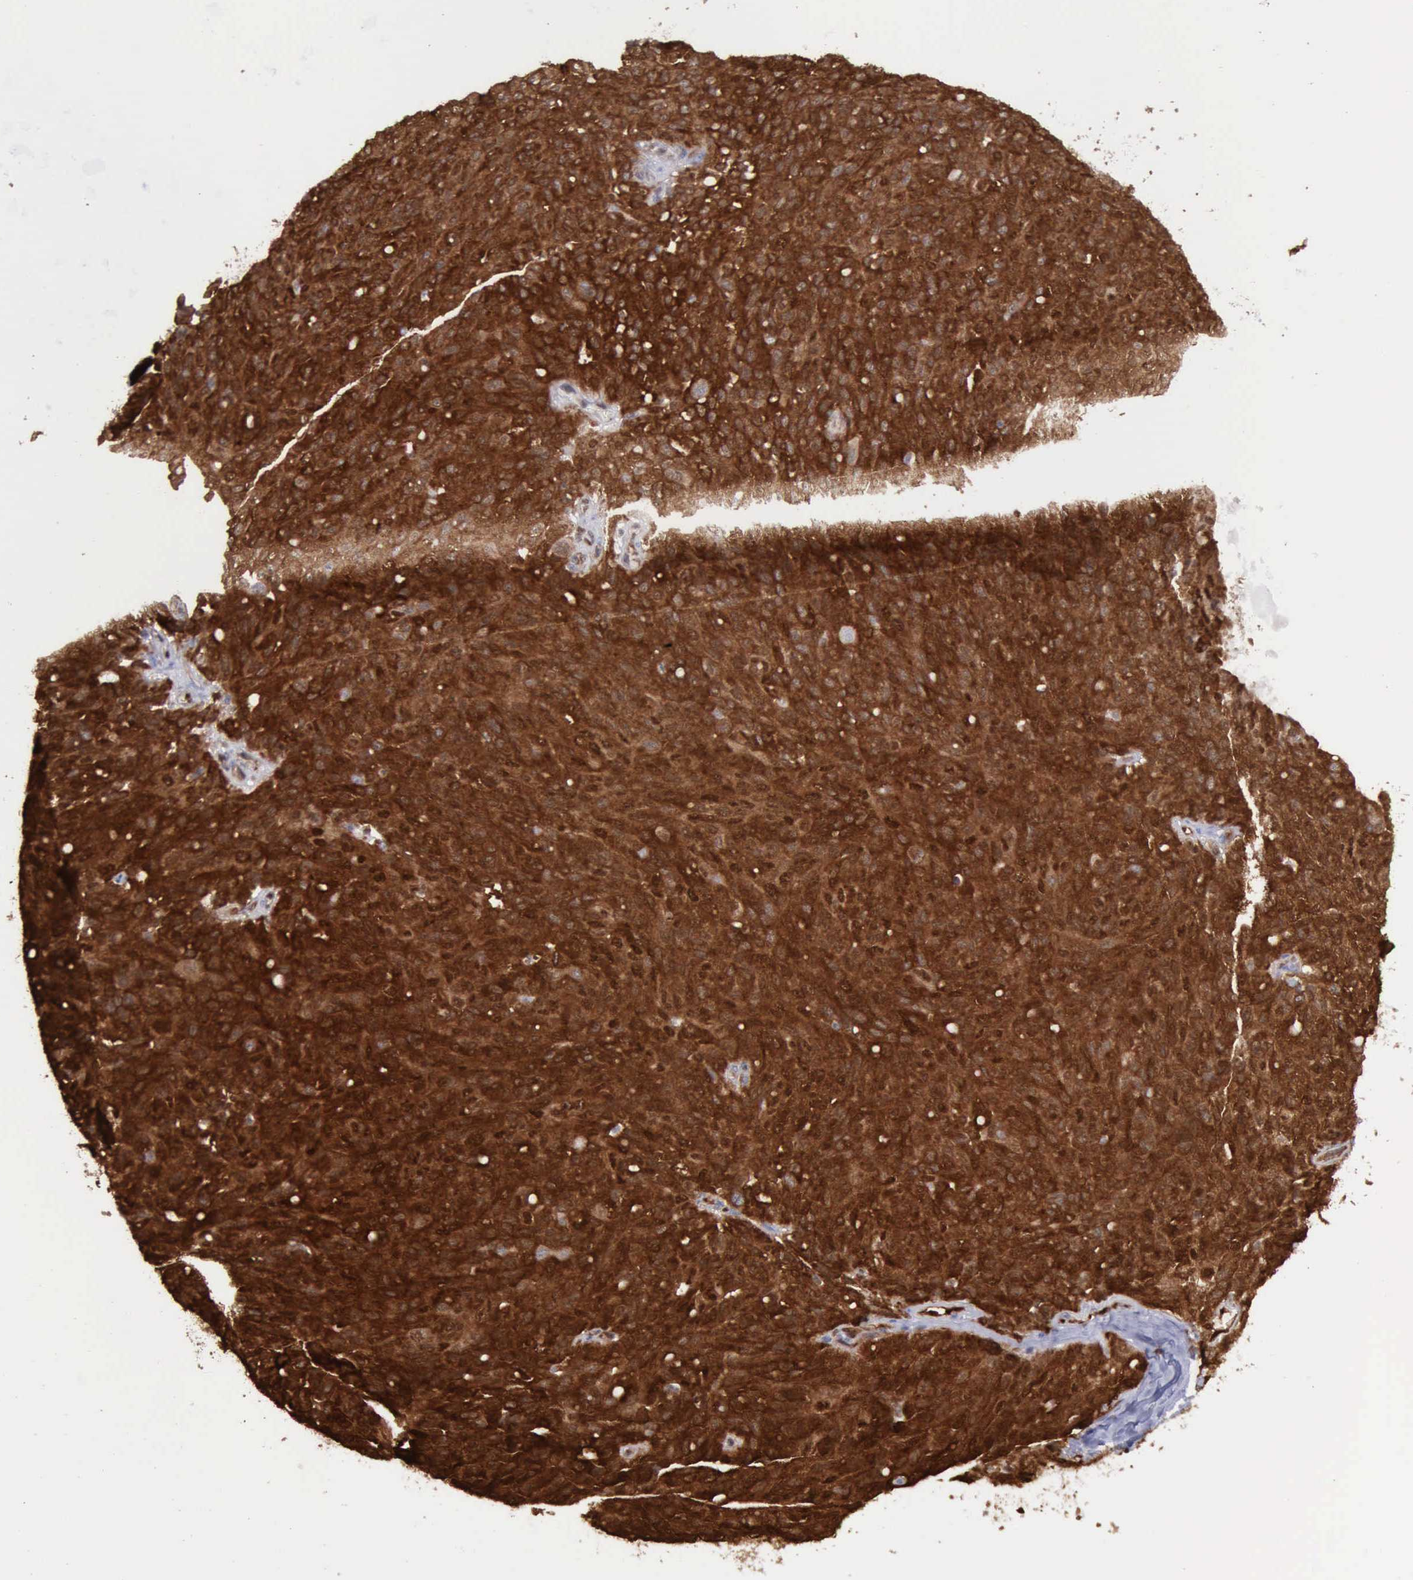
{"staining": {"intensity": "strong", "quantity": ">75%", "location": "cytoplasmic/membranous,nuclear"}, "tissue": "ovarian cancer", "cell_type": "Tumor cells", "image_type": "cancer", "snomed": [{"axis": "morphology", "description": "Carcinoma, endometroid"}, {"axis": "topography", "description": "Ovary"}], "caption": "The image reveals a brown stain indicating the presence of a protein in the cytoplasmic/membranous and nuclear of tumor cells in ovarian cancer.", "gene": "PDCD4", "patient": {"sex": "female", "age": 60}}